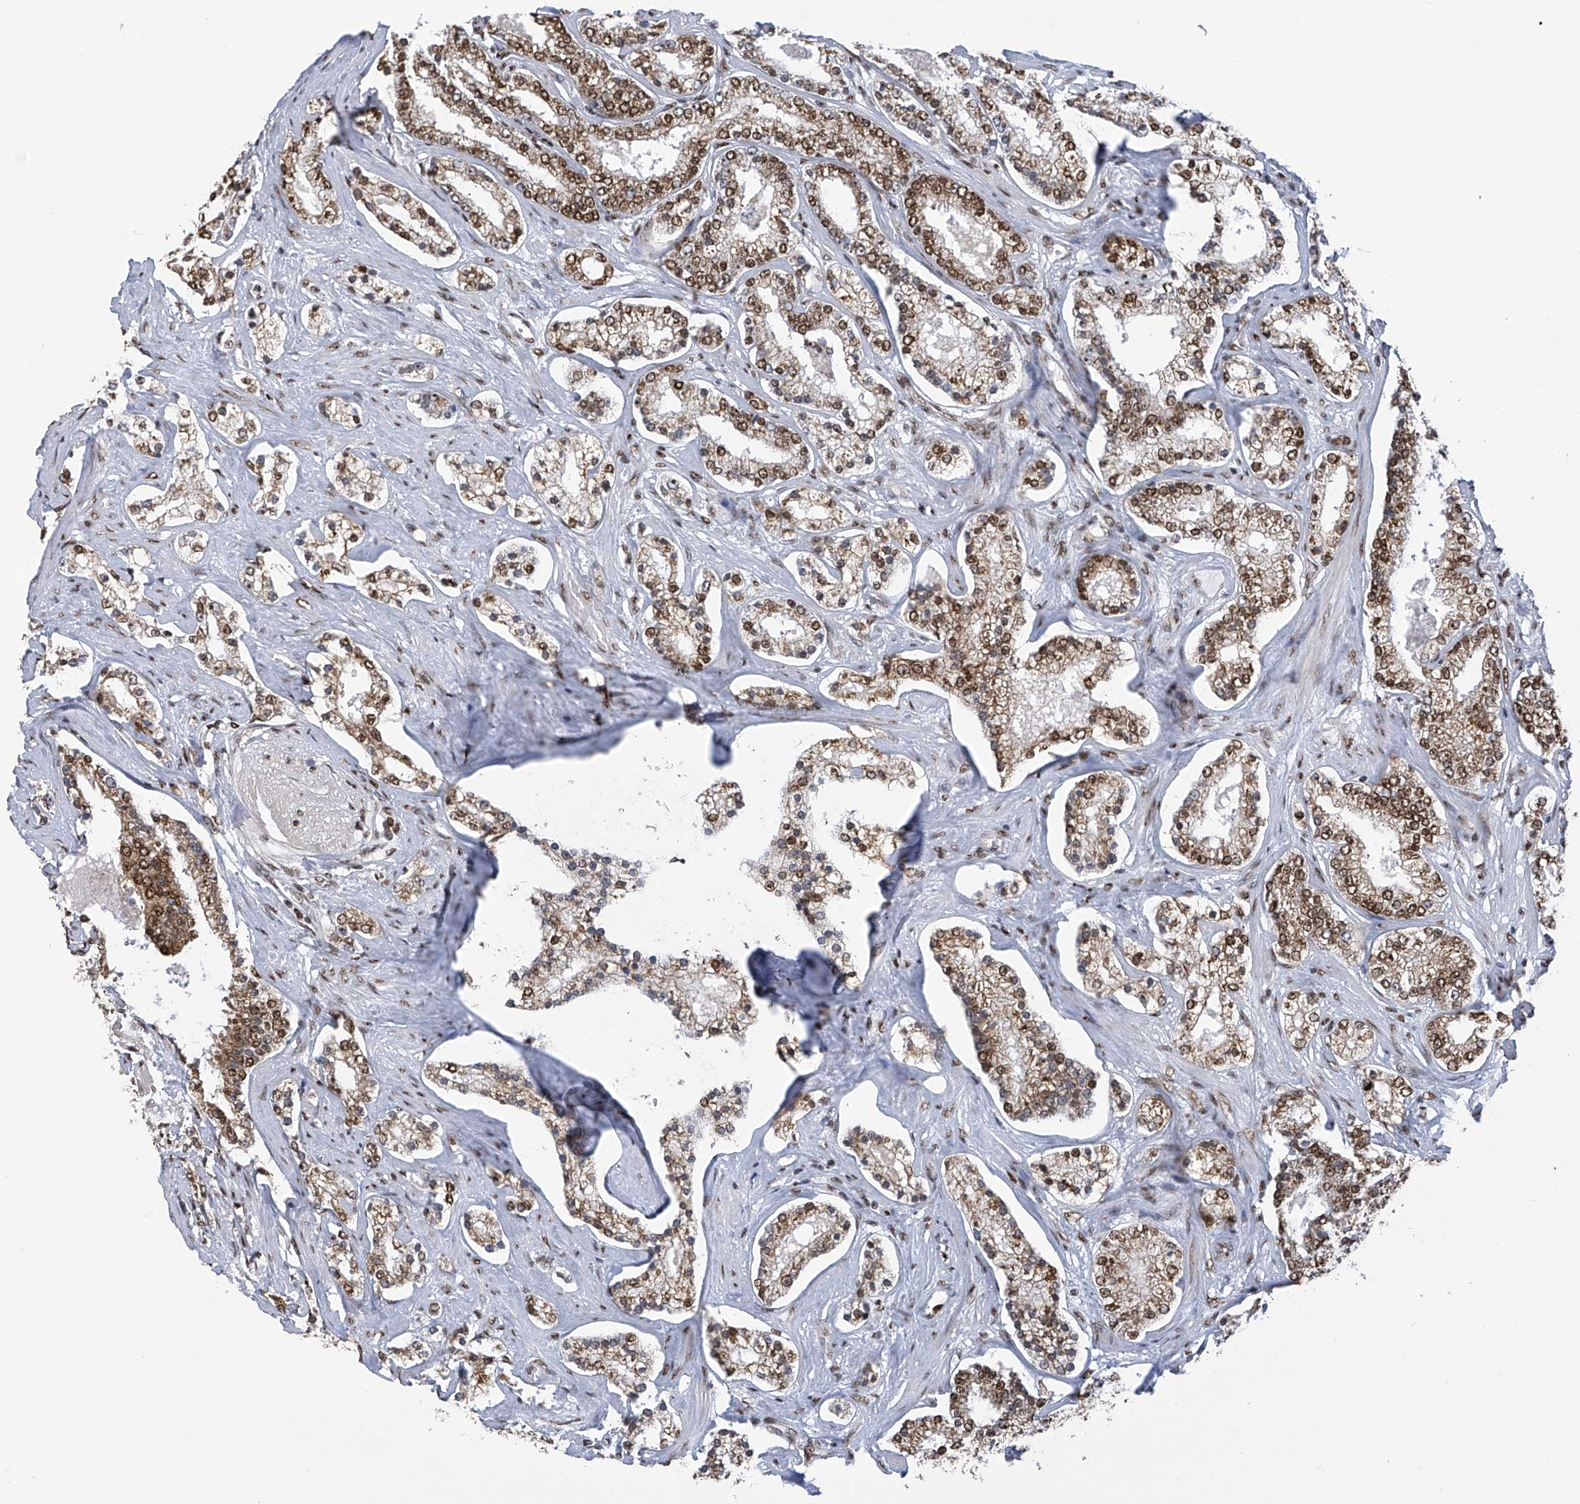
{"staining": {"intensity": "moderate", "quantity": ">75%", "location": "cytoplasmic/membranous,nuclear"}, "tissue": "prostate cancer", "cell_type": "Tumor cells", "image_type": "cancer", "snomed": [{"axis": "morphology", "description": "Normal tissue, NOS"}, {"axis": "morphology", "description": "Adenocarcinoma, High grade"}, {"axis": "topography", "description": "Prostate"}], "caption": "Prostate adenocarcinoma (high-grade) stained with DAB IHC shows medium levels of moderate cytoplasmic/membranous and nuclear positivity in about >75% of tumor cells.", "gene": "APLF", "patient": {"sex": "male", "age": 83}}